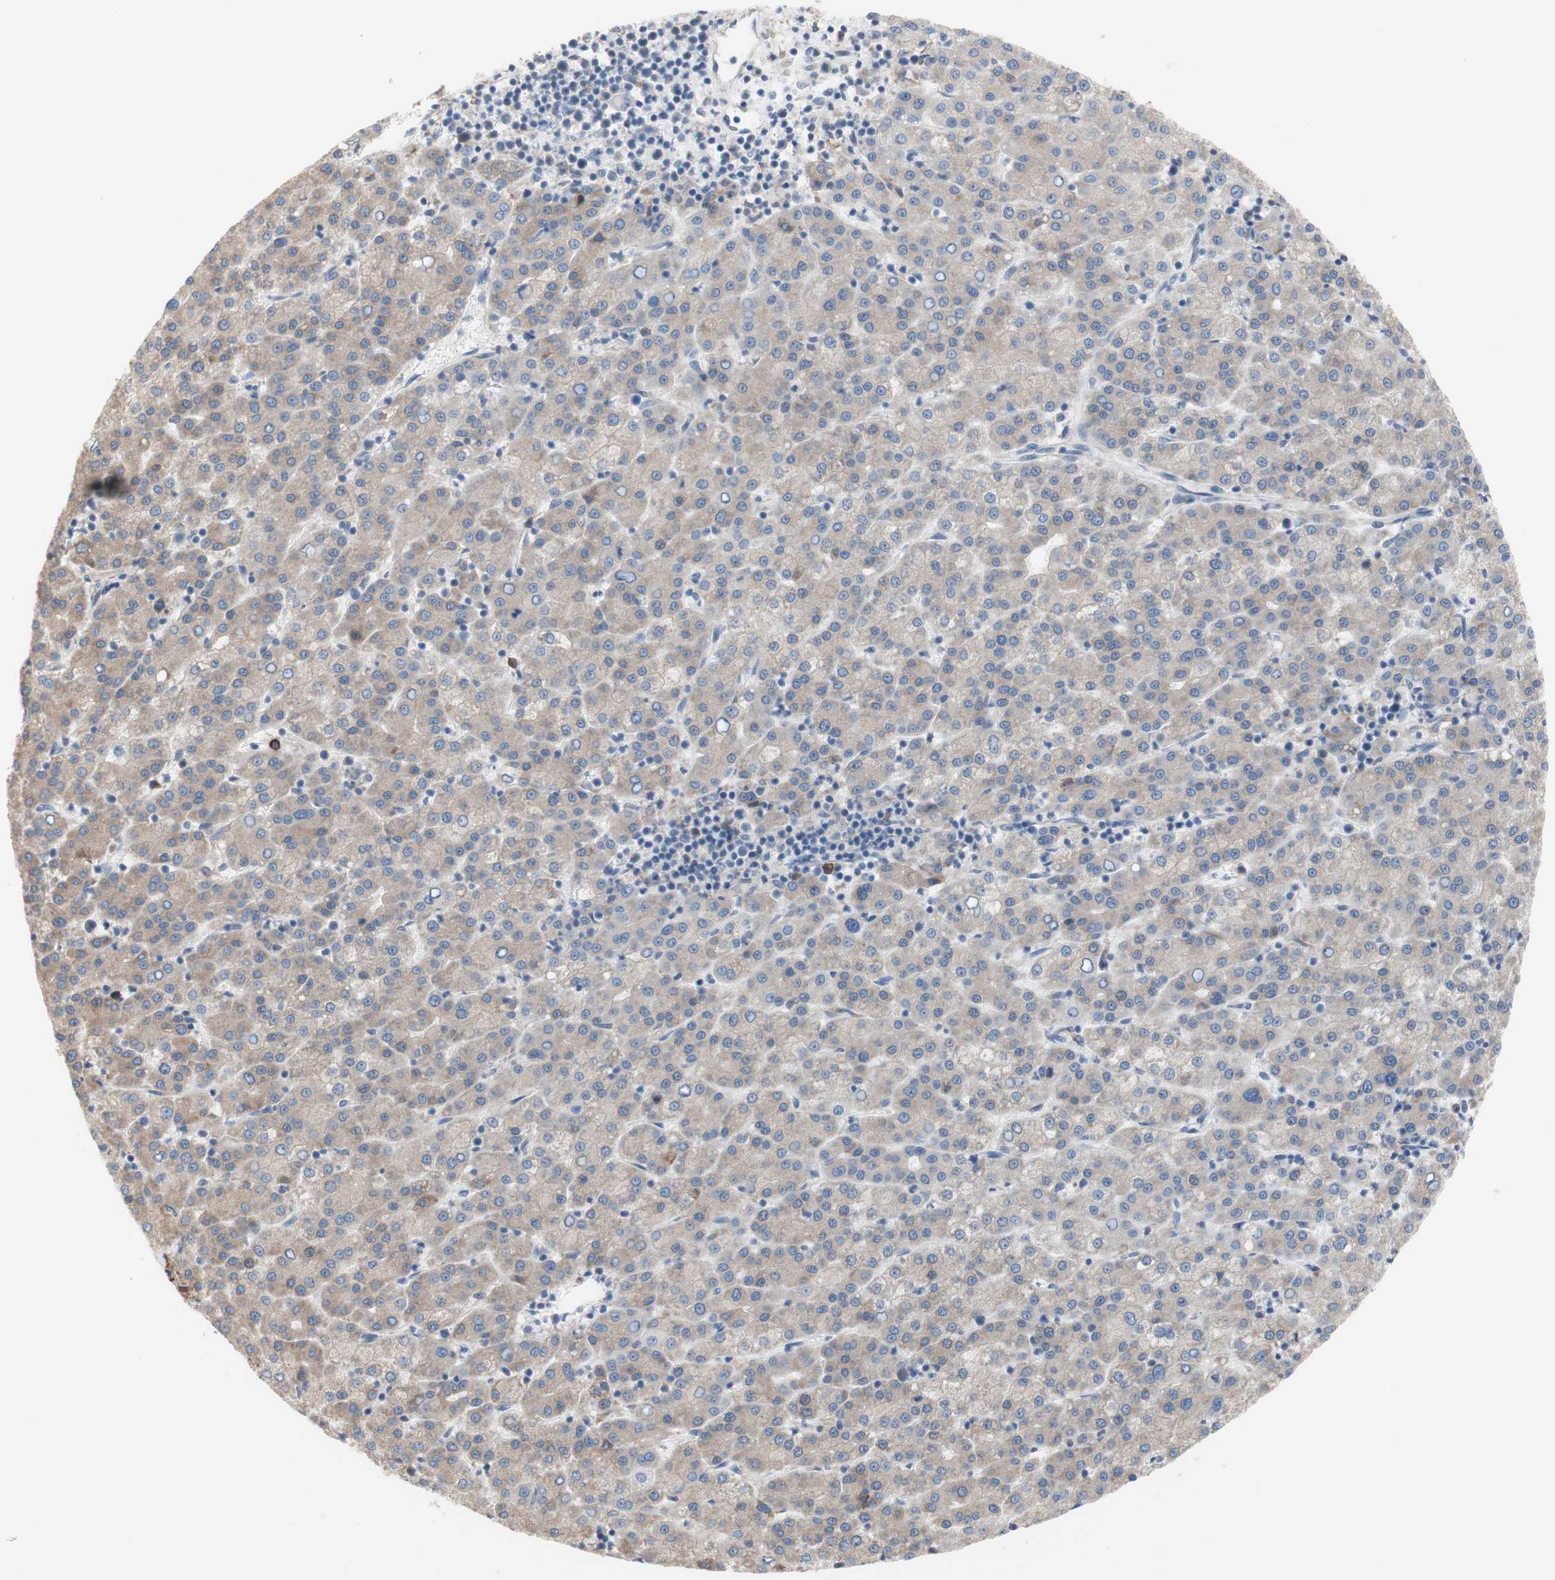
{"staining": {"intensity": "moderate", "quantity": ">75%", "location": "cytoplasmic/membranous"}, "tissue": "liver cancer", "cell_type": "Tumor cells", "image_type": "cancer", "snomed": [{"axis": "morphology", "description": "Carcinoma, Hepatocellular, NOS"}, {"axis": "topography", "description": "Liver"}], "caption": "Brown immunohistochemical staining in human liver cancer (hepatocellular carcinoma) displays moderate cytoplasmic/membranous expression in about >75% of tumor cells. The staining was performed using DAB (3,3'-diaminobenzidine), with brown indicating positive protein expression. Nuclei are stained blue with hematoxylin.", "gene": "TTC14", "patient": {"sex": "female", "age": 58}}